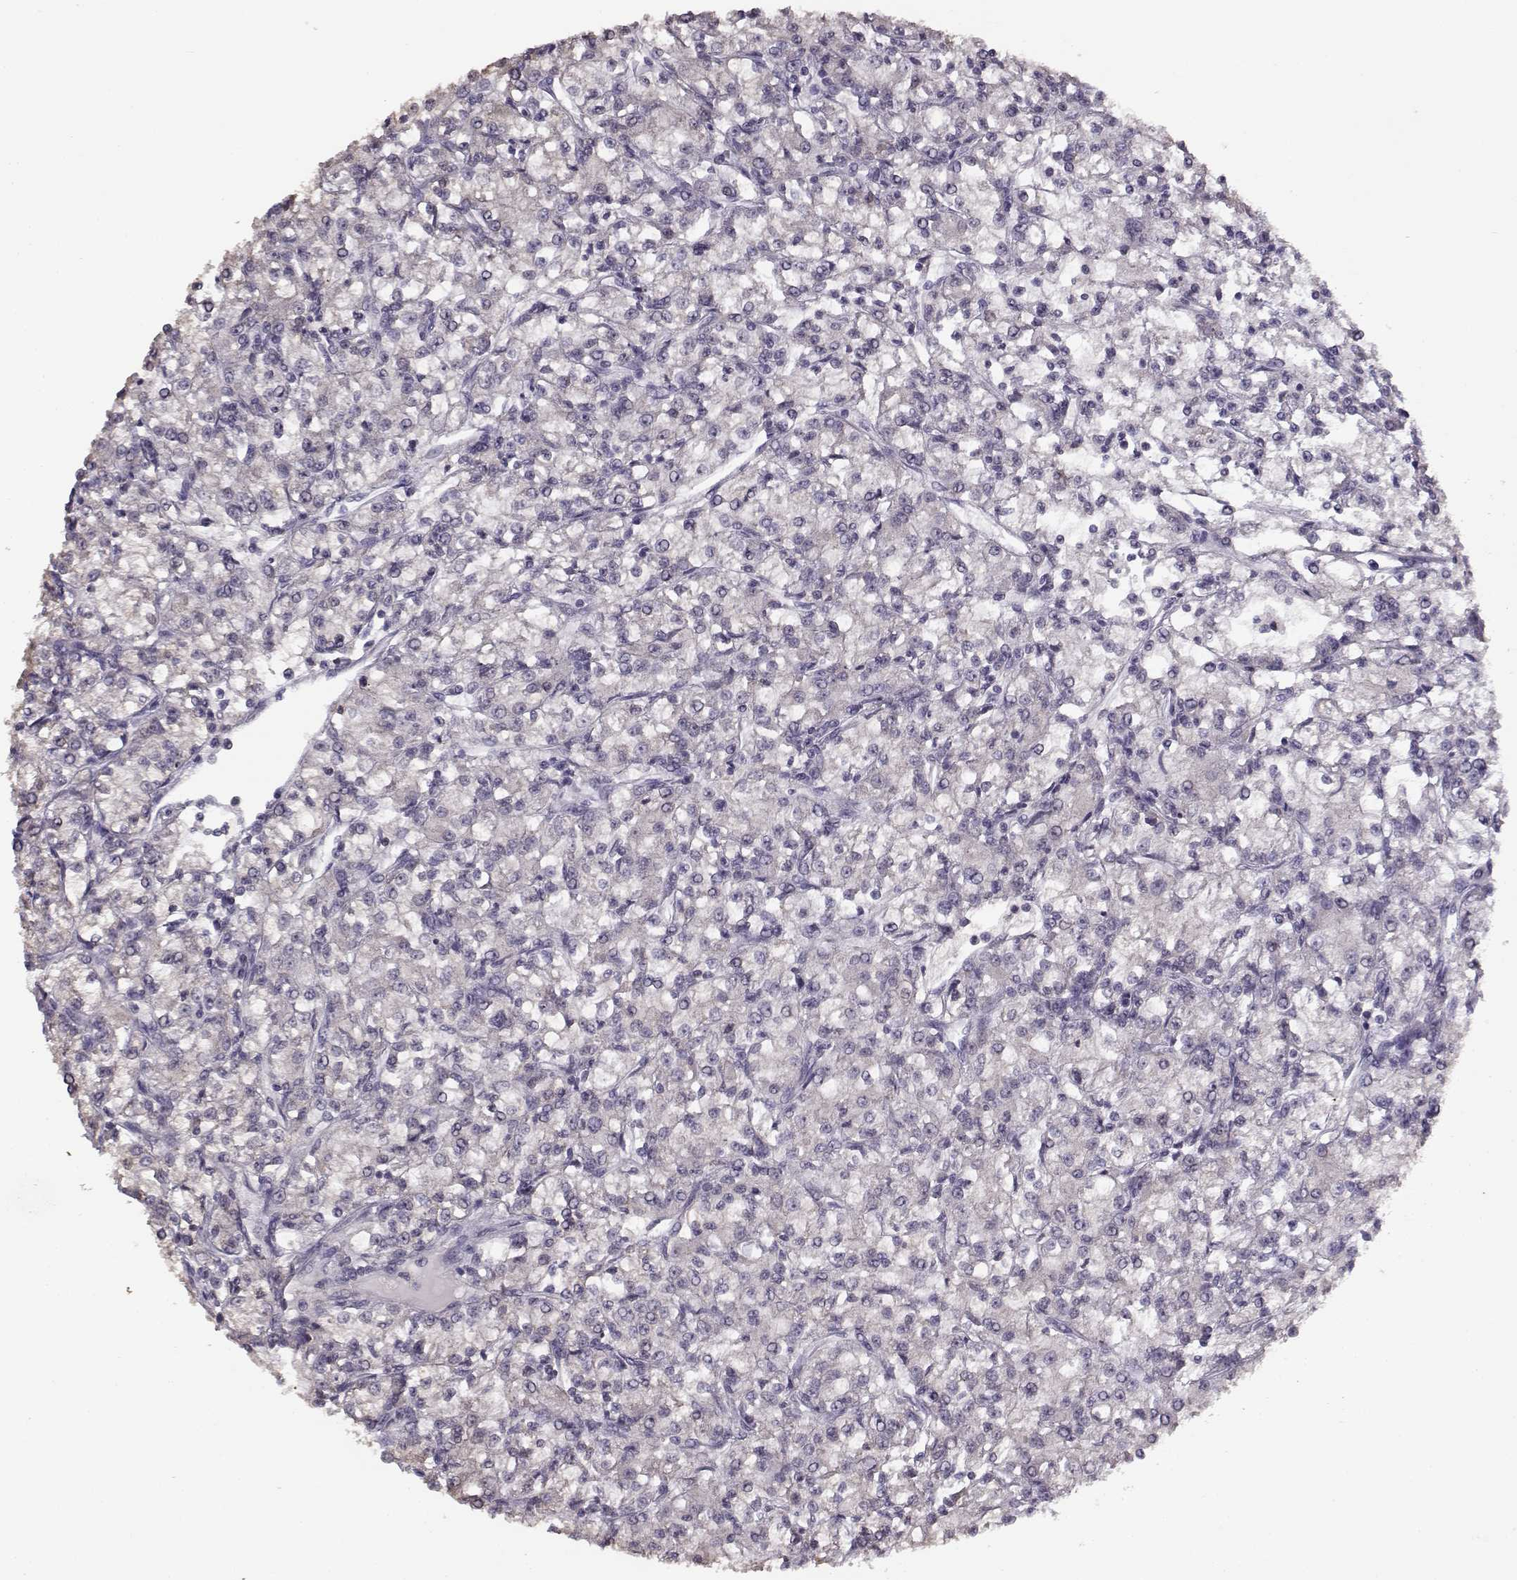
{"staining": {"intensity": "negative", "quantity": "none", "location": "none"}, "tissue": "renal cancer", "cell_type": "Tumor cells", "image_type": "cancer", "snomed": [{"axis": "morphology", "description": "Adenocarcinoma, NOS"}, {"axis": "topography", "description": "Kidney"}], "caption": "Immunohistochemistry of human renal cancer (adenocarcinoma) displays no positivity in tumor cells. Brightfield microscopy of immunohistochemistry stained with DAB (3,3'-diaminobenzidine) (brown) and hematoxylin (blue), captured at high magnification.", "gene": "UROC1", "patient": {"sex": "female", "age": 59}}